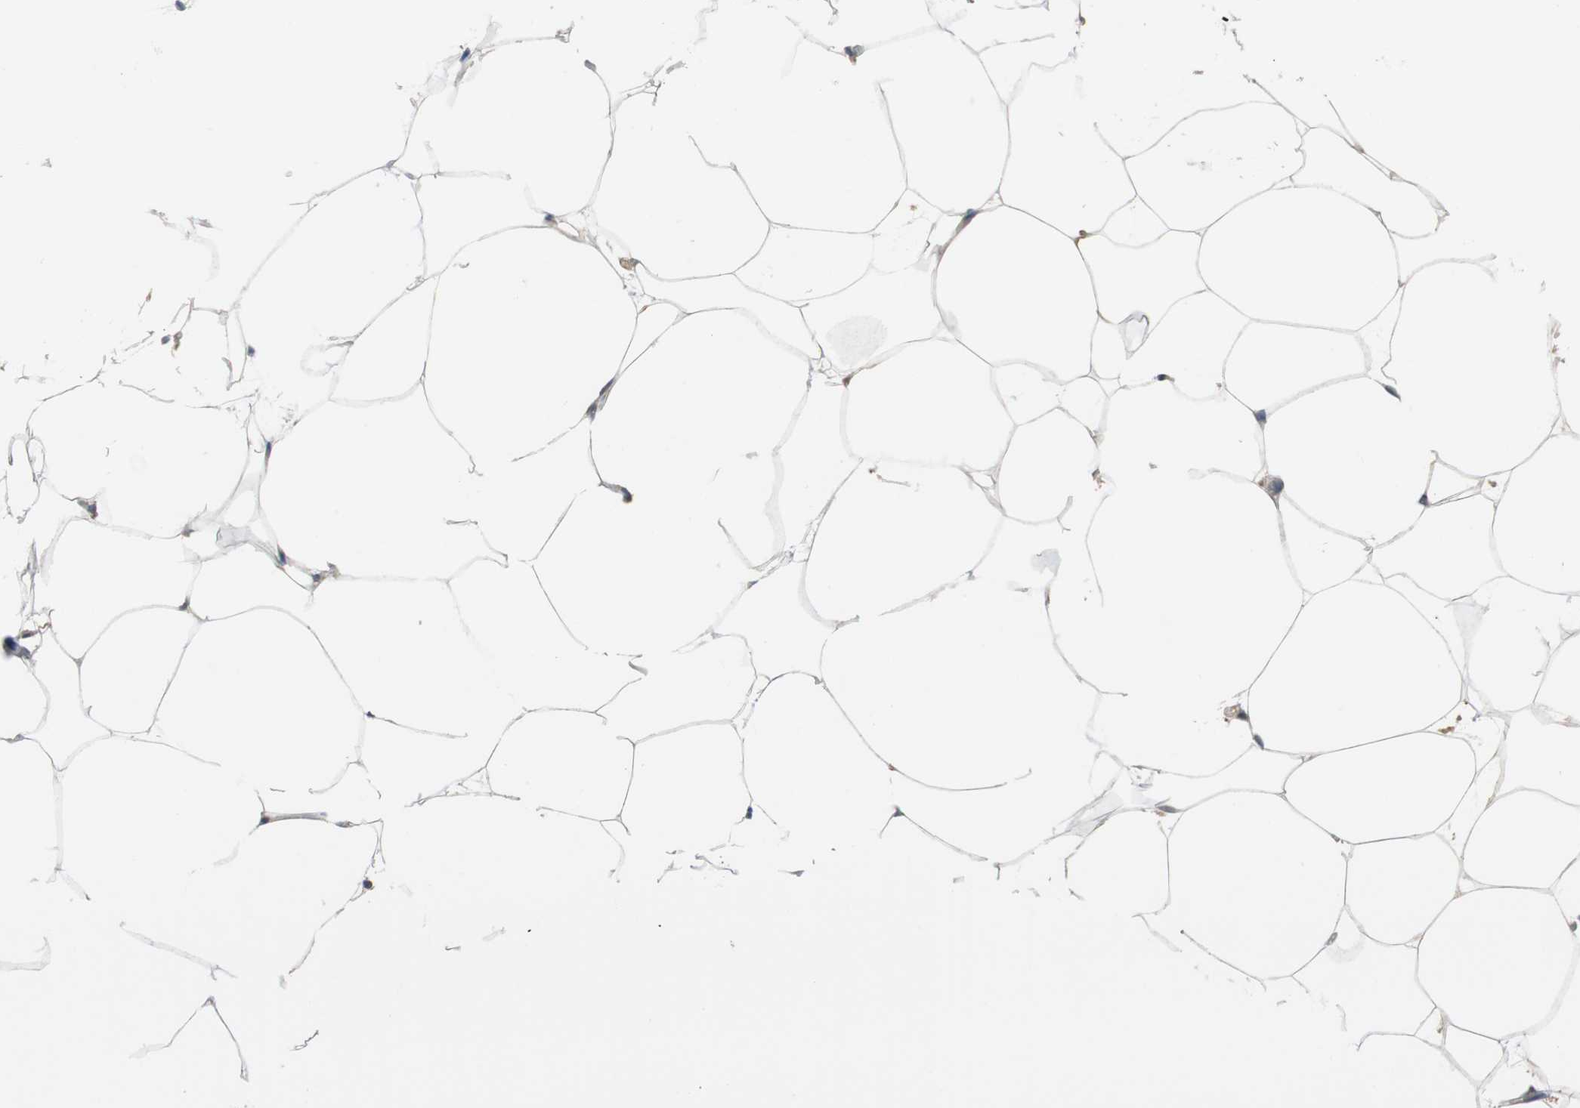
{"staining": {"intensity": "moderate", "quantity": "<25%", "location": "cytoplasmic/membranous"}, "tissue": "adipose tissue", "cell_type": "Adipocytes", "image_type": "normal", "snomed": [{"axis": "morphology", "description": "Normal tissue, NOS"}, {"axis": "topography", "description": "Breast"}, {"axis": "topography", "description": "Soft tissue"}], "caption": "Human adipose tissue stained for a protein (brown) displays moderate cytoplasmic/membranous positive expression in about <25% of adipocytes.", "gene": "CPA3", "patient": {"sex": "female", "age": 25}}